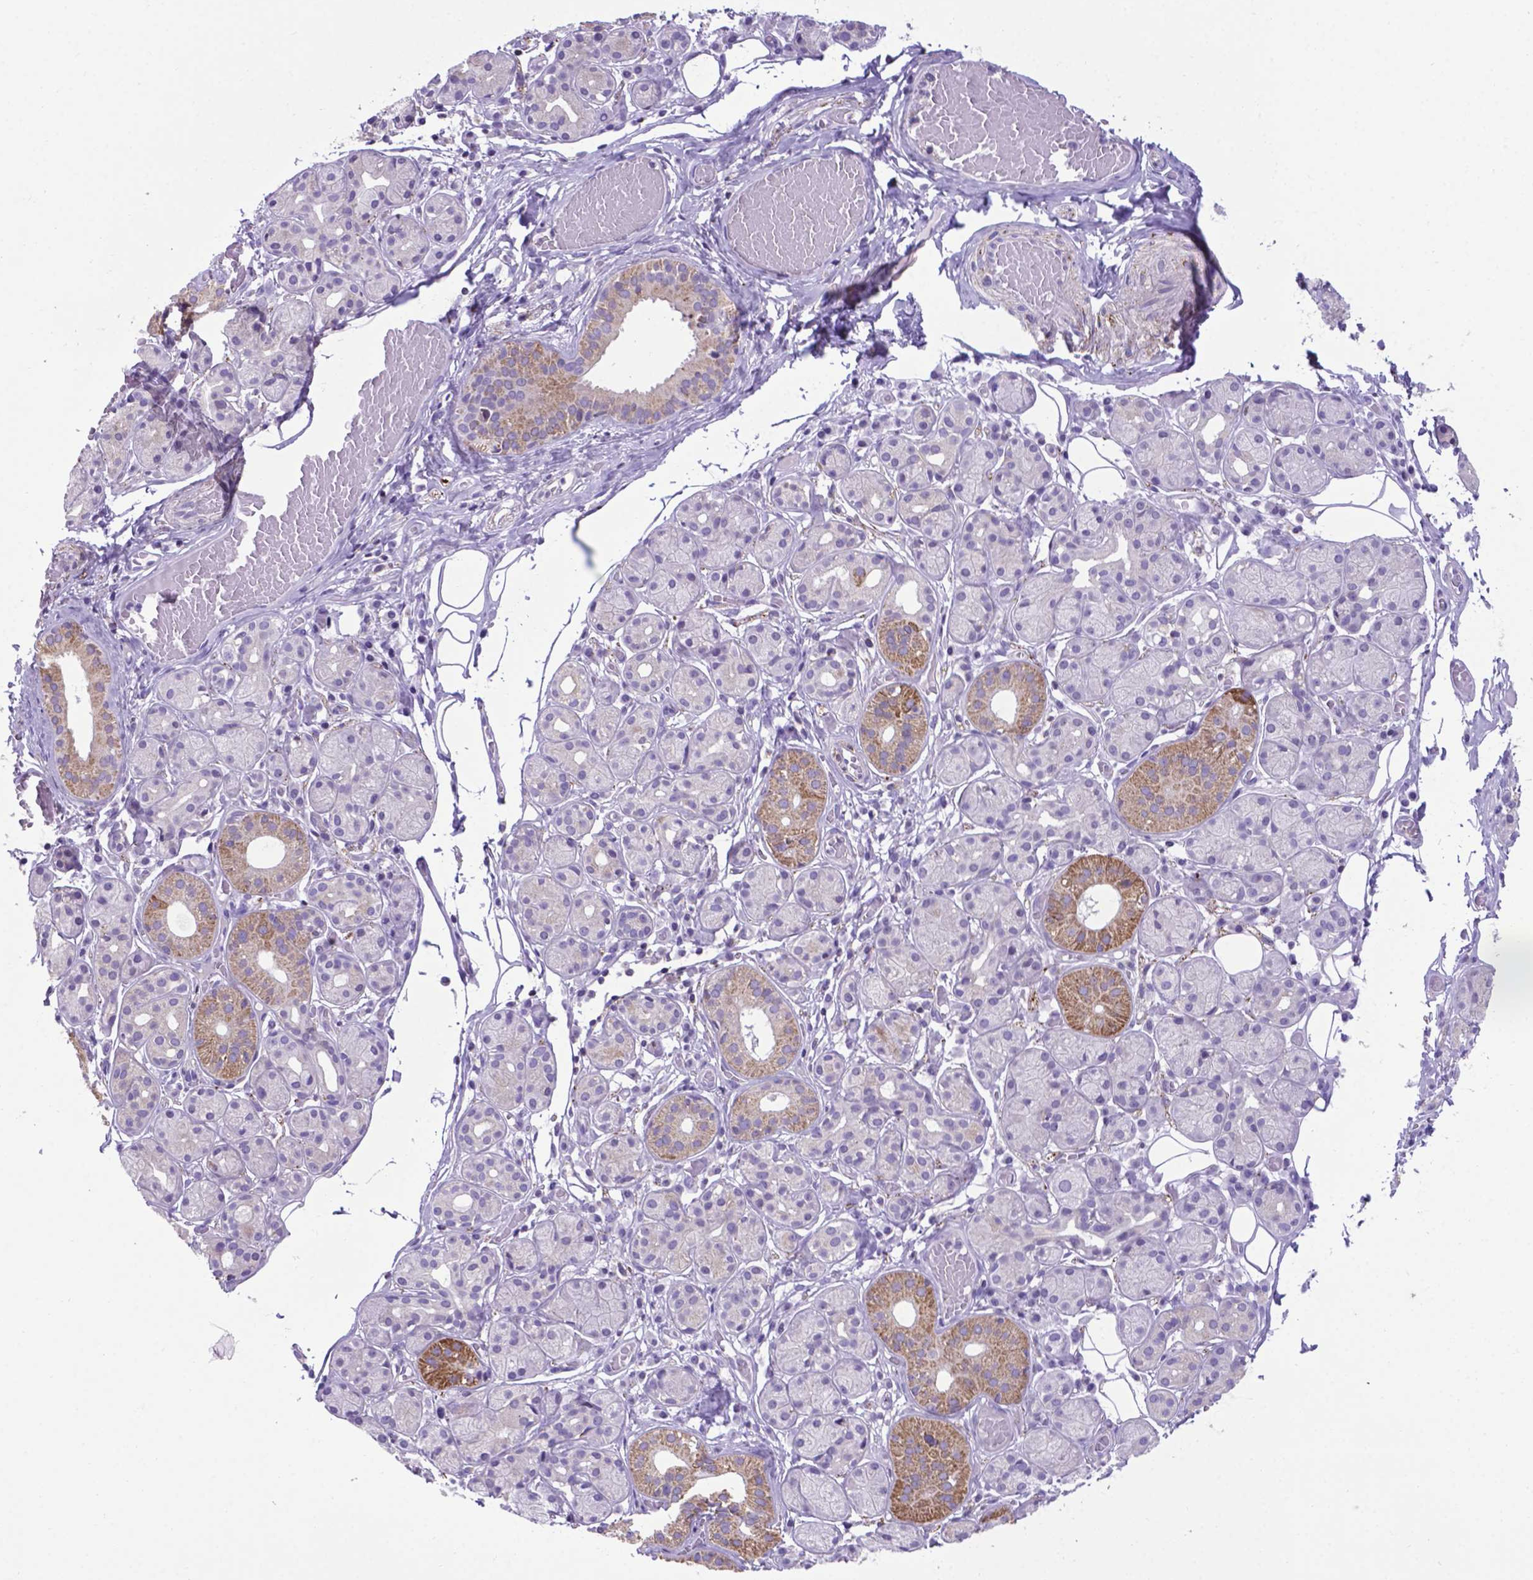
{"staining": {"intensity": "moderate", "quantity": "<25%", "location": "cytoplasmic/membranous"}, "tissue": "salivary gland", "cell_type": "Glandular cells", "image_type": "normal", "snomed": [{"axis": "morphology", "description": "Normal tissue, NOS"}, {"axis": "topography", "description": "Salivary gland"}, {"axis": "topography", "description": "Peripheral nerve tissue"}], "caption": "Immunohistochemical staining of normal human salivary gland shows low levels of moderate cytoplasmic/membranous positivity in approximately <25% of glandular cells.", "gene": "POU3F3", "patient": {"sex": "male", "age": 71}}